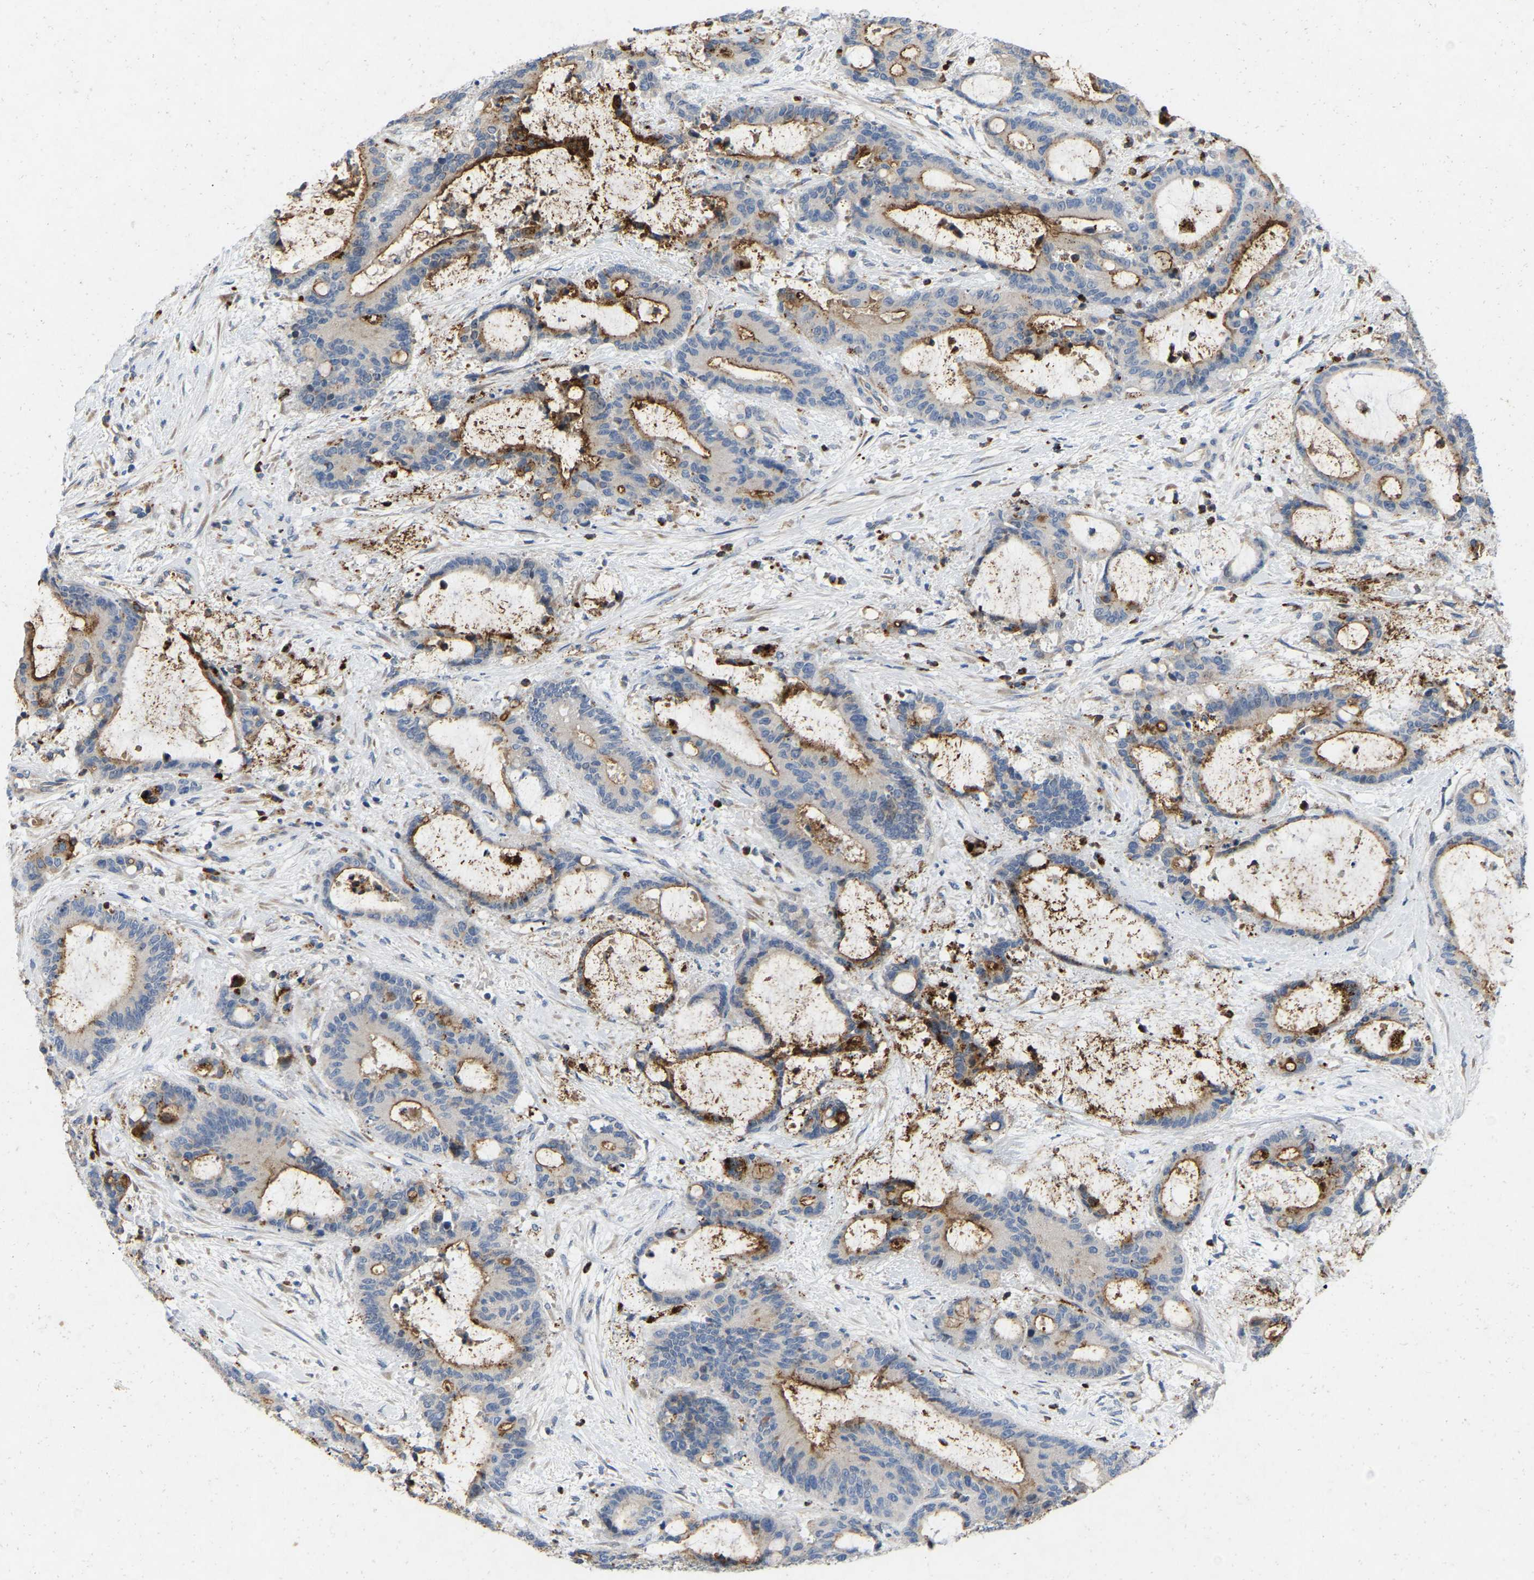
{"staining": {"intensity": "moderate", "quantity": "25%-75%", "location": "cytoplasmic/membranous"}, "tissue": "liver cancer", "cell_type": "Tumor cells", "image_type": "cancer", "snomed": [{"axis": "morphology", "description": "Normal tissue, NOS"}, {"axis": "morphology", "description": "Cholangiocarcinoma"}, {"axis": "topography", "description": "Liver"}, {"axis": "topography", "description": "Peripheral nerve tissue"}], "caption": "Cholangiocarcinoma (liver) tissue shows moderate cytoplasmic/membranous positivity in about 25%-75% of tumor cells, visualized by immunohistochemistry. The protein of interest is shown in brown color, while the nuclei are stained blue.", "gene": "RHEB", "patient": {"sex": "female", "age": 73}}